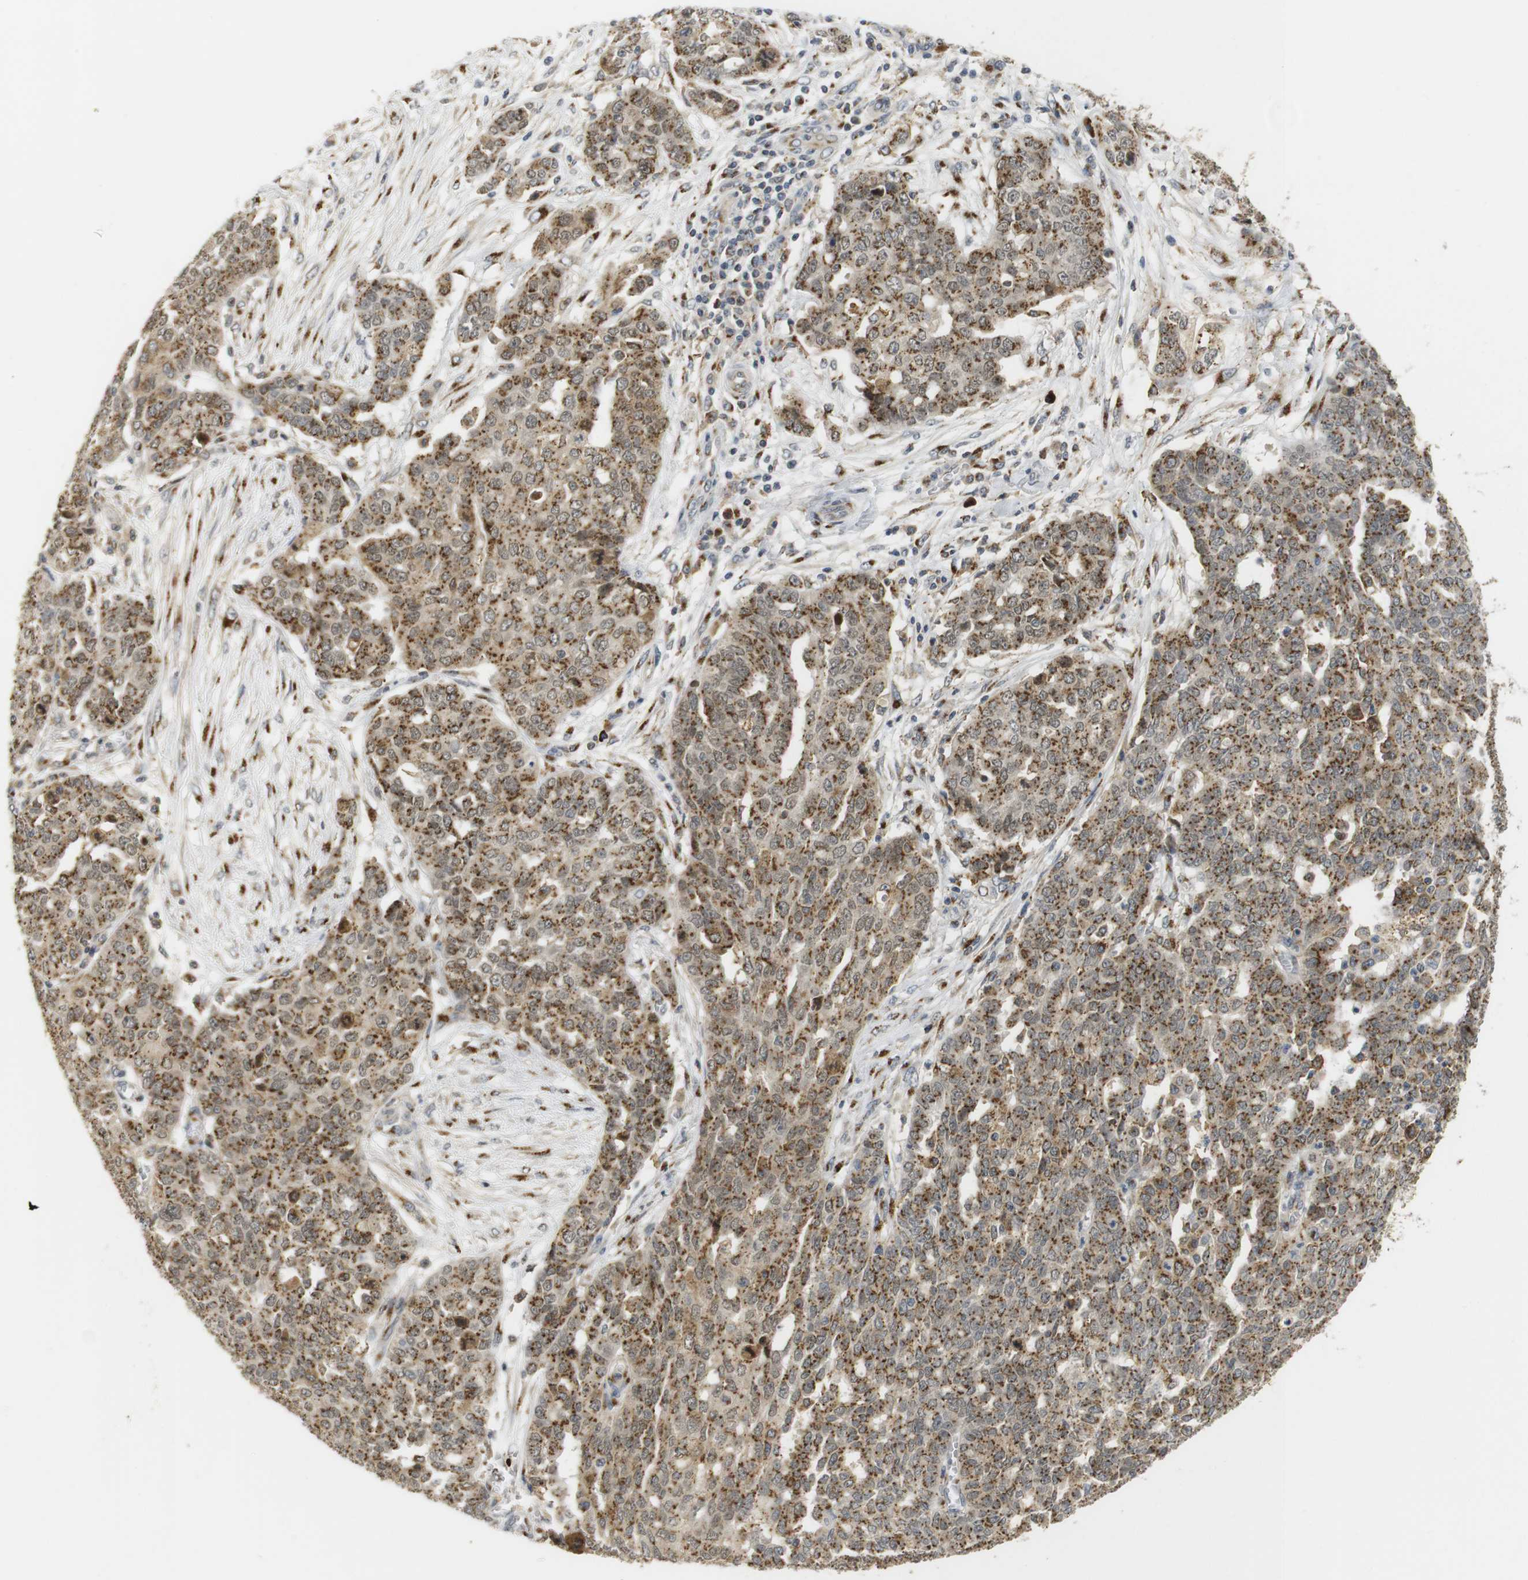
{"staining": {"intensity": "moderate", "quantity": ">75%", "location": "cytoplasmic/membranous"}, "tissue": "ovarian cancer", "cell_type": "Tumor cells", "image_type": "cancer", "snomed": [{"axis": "morphology", "description": "Cystadenocarcinoma, serous, NOS"}, {"axis": "topography", "description": "Soft tissue"}, {"axis": "topography", "description": "Ovary"}], "caption": "This image shows IHC staining of ovarian cancer (serous cystadenocarcinoma), with medium moderate cytoplasmic/membranous positivity in approximately >75% of tumor cells.", "gene": "ZFPL1", "patient": {"sex": "female", "age": 57}}